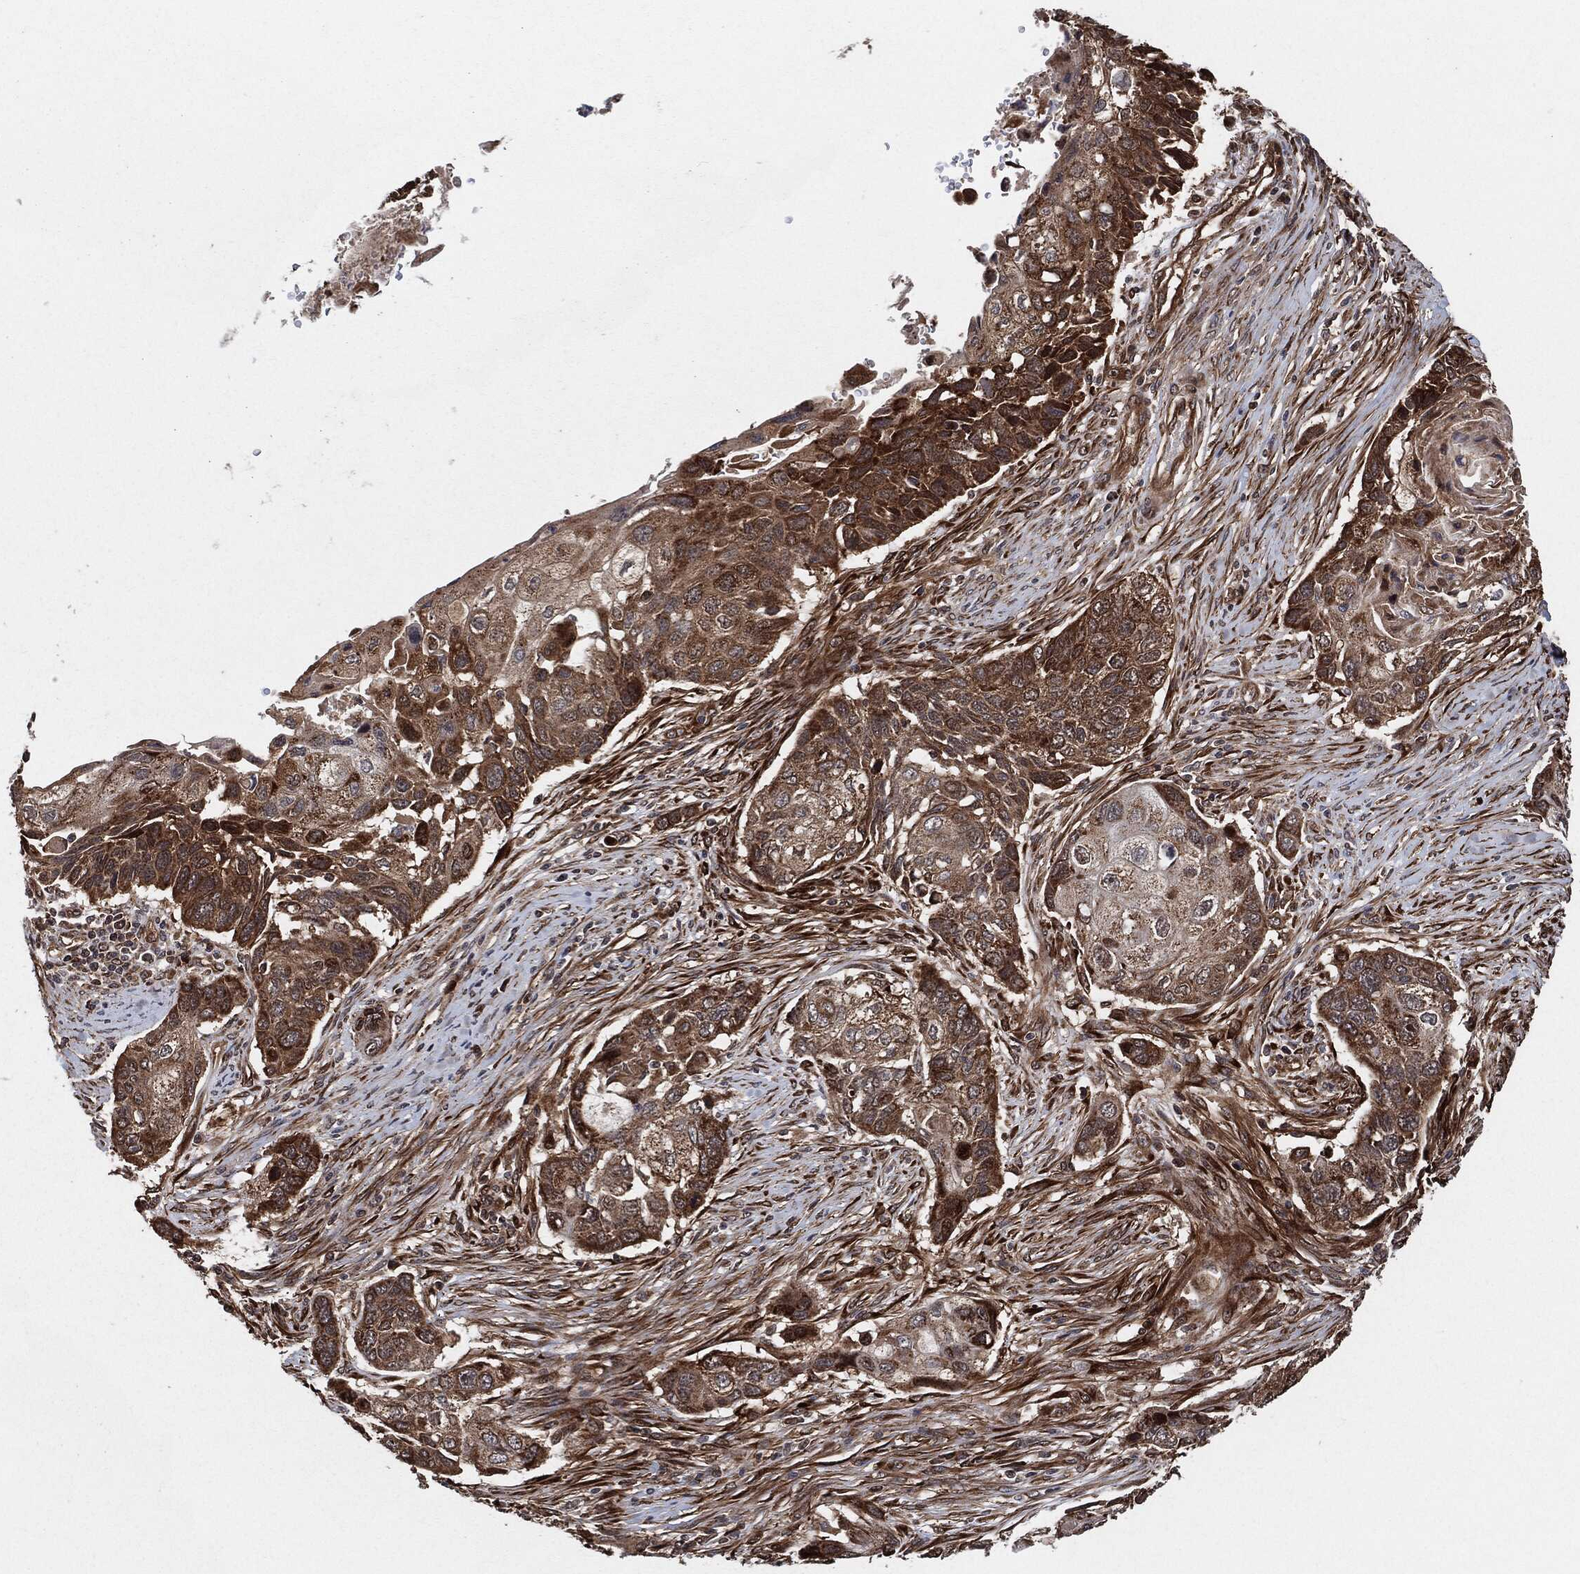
{"staining": {"intensity": "moderate", "quantity": ">75%", "location": "cytoplasmic/membranous"}, "tissue": "lung cancer", "cell_type": "Tumor cells", "image_type": "cancer", "snomed": [{"axis": "morphology", "description": "Normal tissue, NOS"}, {"axis": "morphology", "description": "Squamous cell carcinoma, NOS"}, {"axis": "topography", "description": "Bronchus"}, {"axis": "topography", "description": "Lung"}], "caption": "IHC staining of squamous cell carcinoma (lung), which shows medium levels of moderate cytoplasmic/membranous staining in approximately >75% of tumor cells indicating moderate cytoplasmic/membranous protein positivity. The staining was performed using DAB (brown) for protein detection and nuclei were counterstained in hematoxylin (blue).", "gene": "BCAR1", "patient": {"sex": "male", "age": 69}}